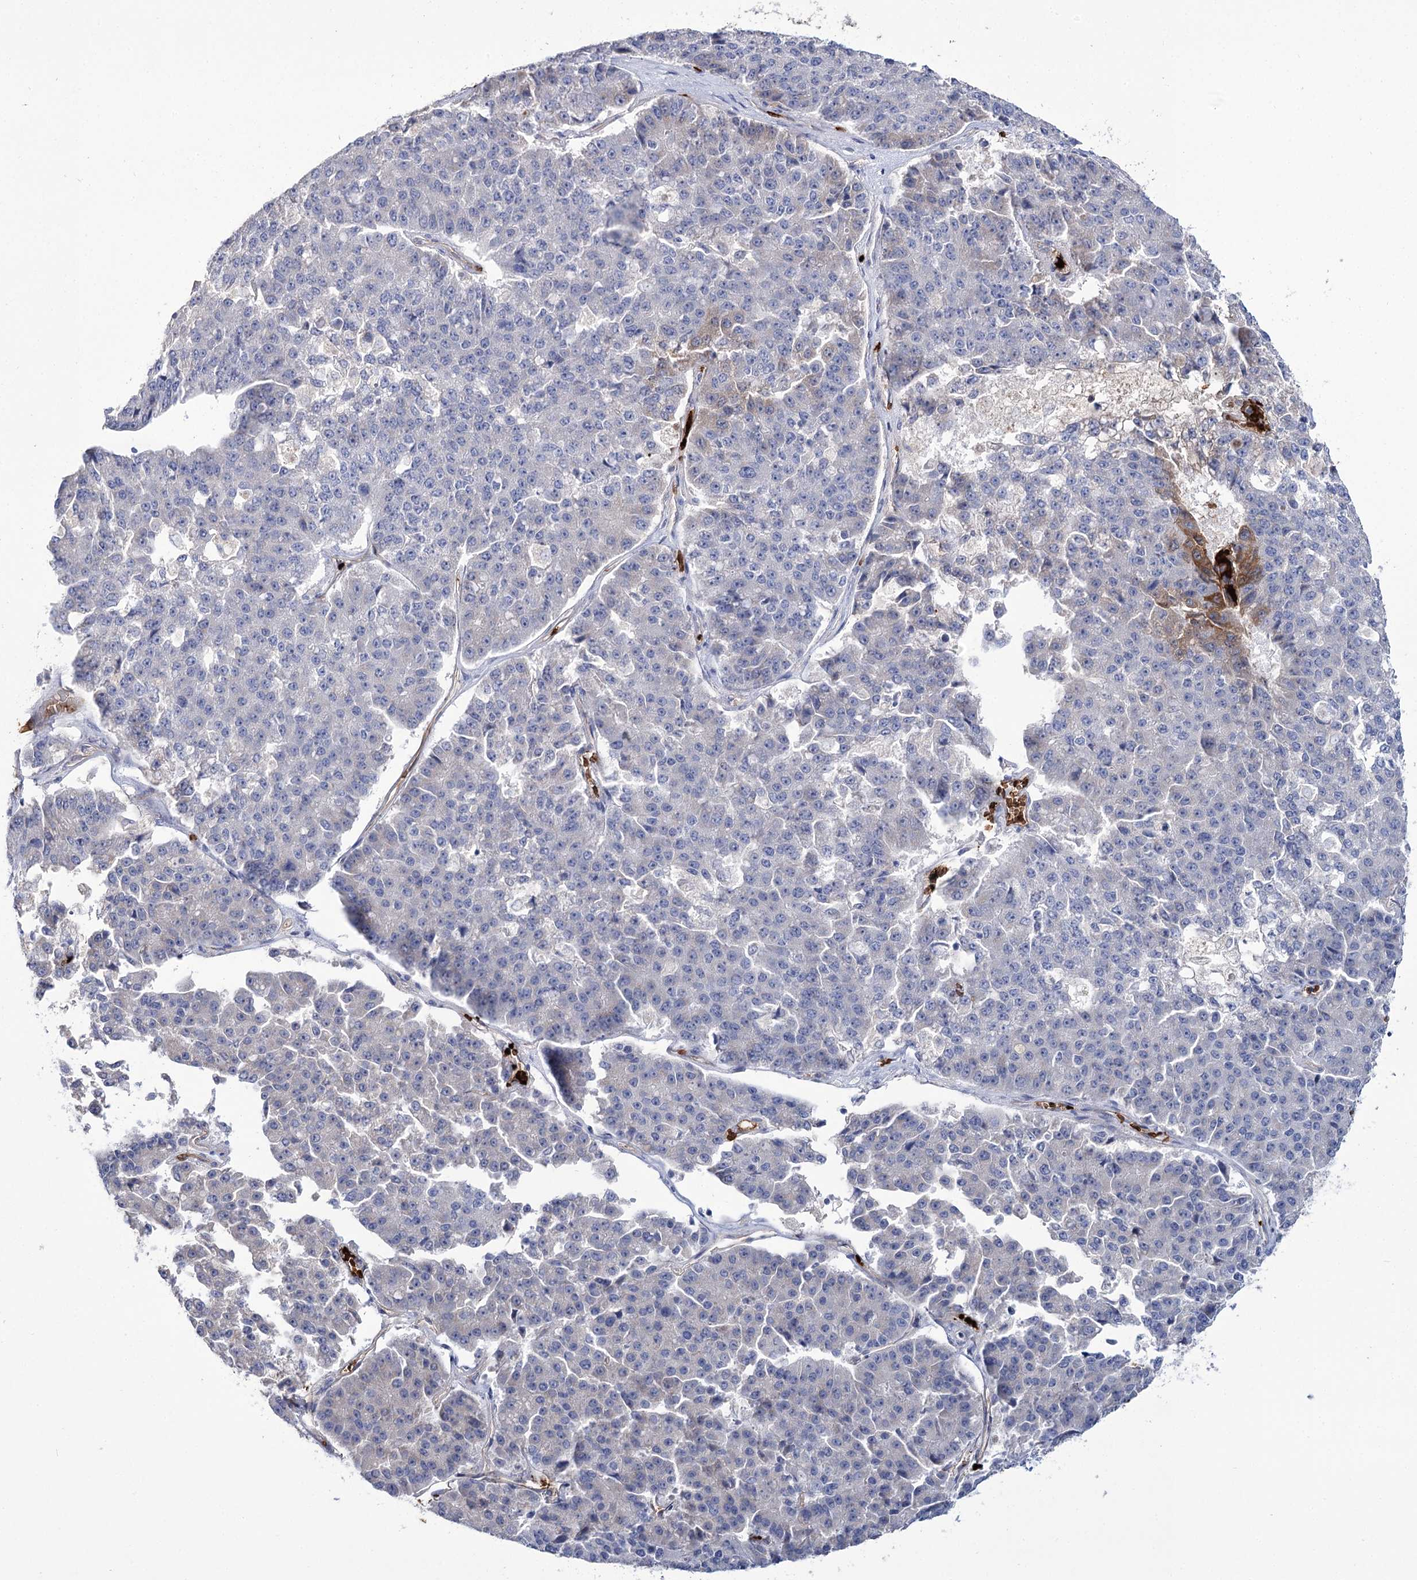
{"staining": {"intensity": "negative", "quantity": "none", "location": "none"}, "tissue": "pancreatic cancer", "cell_type": "Tumor cells", "image_type": "cancer", "snomed": [{"axis": "morphology", "description": "Adenocarcinoma, NOS"}, {"axis": "topography", "description": "Pancreas"}], "caption": "Pancreatic cancer (adenocarcinoma) was stained to show a protein in brown. There is no significant expression in tumor cells.", "gene": "GBF1", "patient": {"sex": "male", "age": 50}}